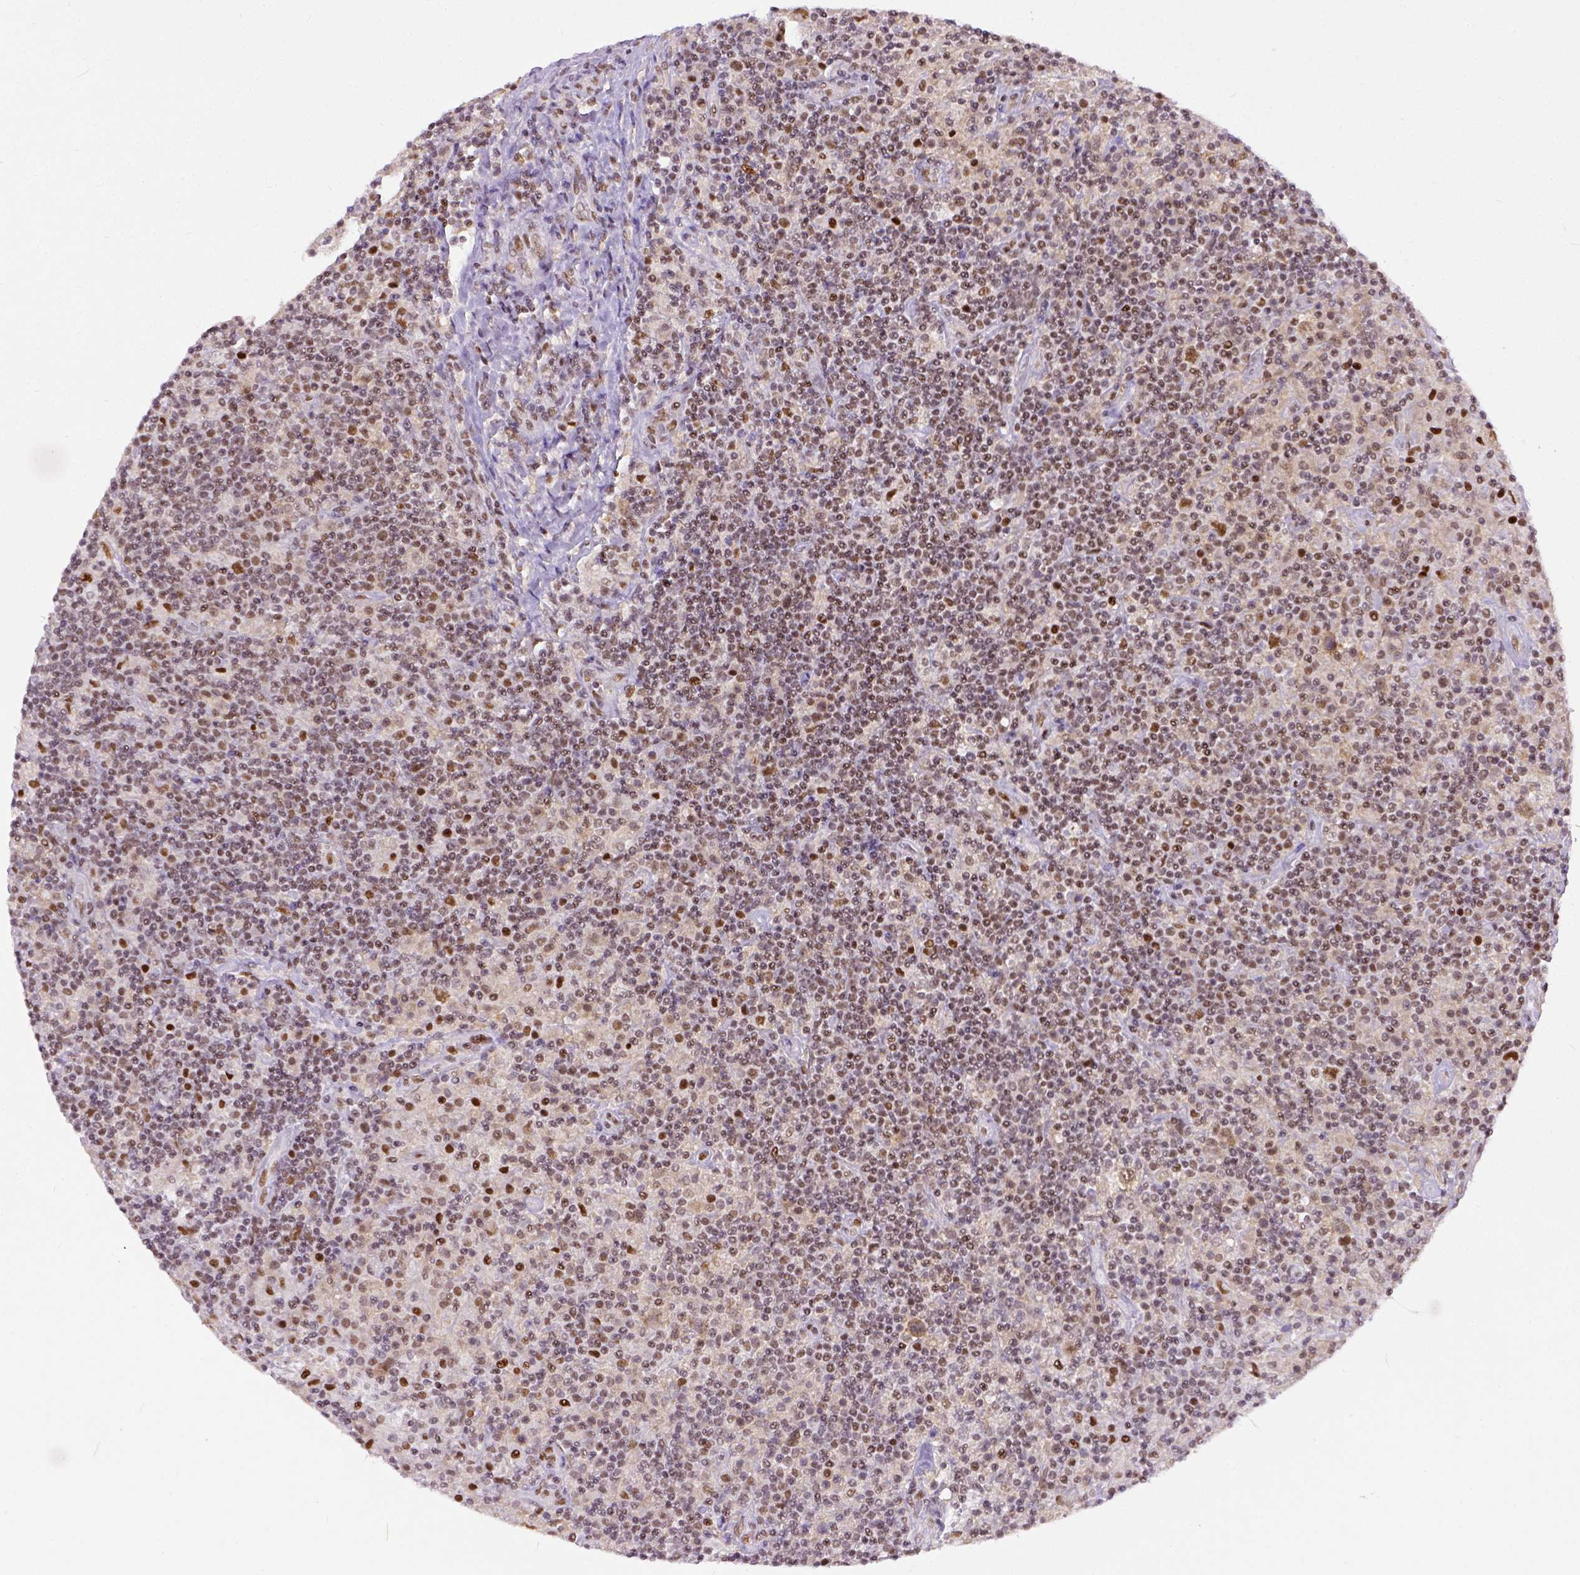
{"staining": {"intensity": "moderate", "quantity": "25%-75%", "location": "nuclear"}, "tissue": "lymphoma", "cell_type": "Tumor cells", "image_type": "cancer", "snomed": [{"axis": "morphology", "description": "Hodgkin's disease, NOS"}, {"axis": "topography", "description": "Lymph node"}], "caption": "A brown stain highlights moderate nuclear positivity of a protein in lymphoma tumor cells. Using DAB (3,3'-diaminobenzidine) (brown) and hematoxylin (blue) stains, captured at high magnification using brightfield microscopy.", "gene": "ERCC1", "patient": {"sex": "male", "age": 70}}